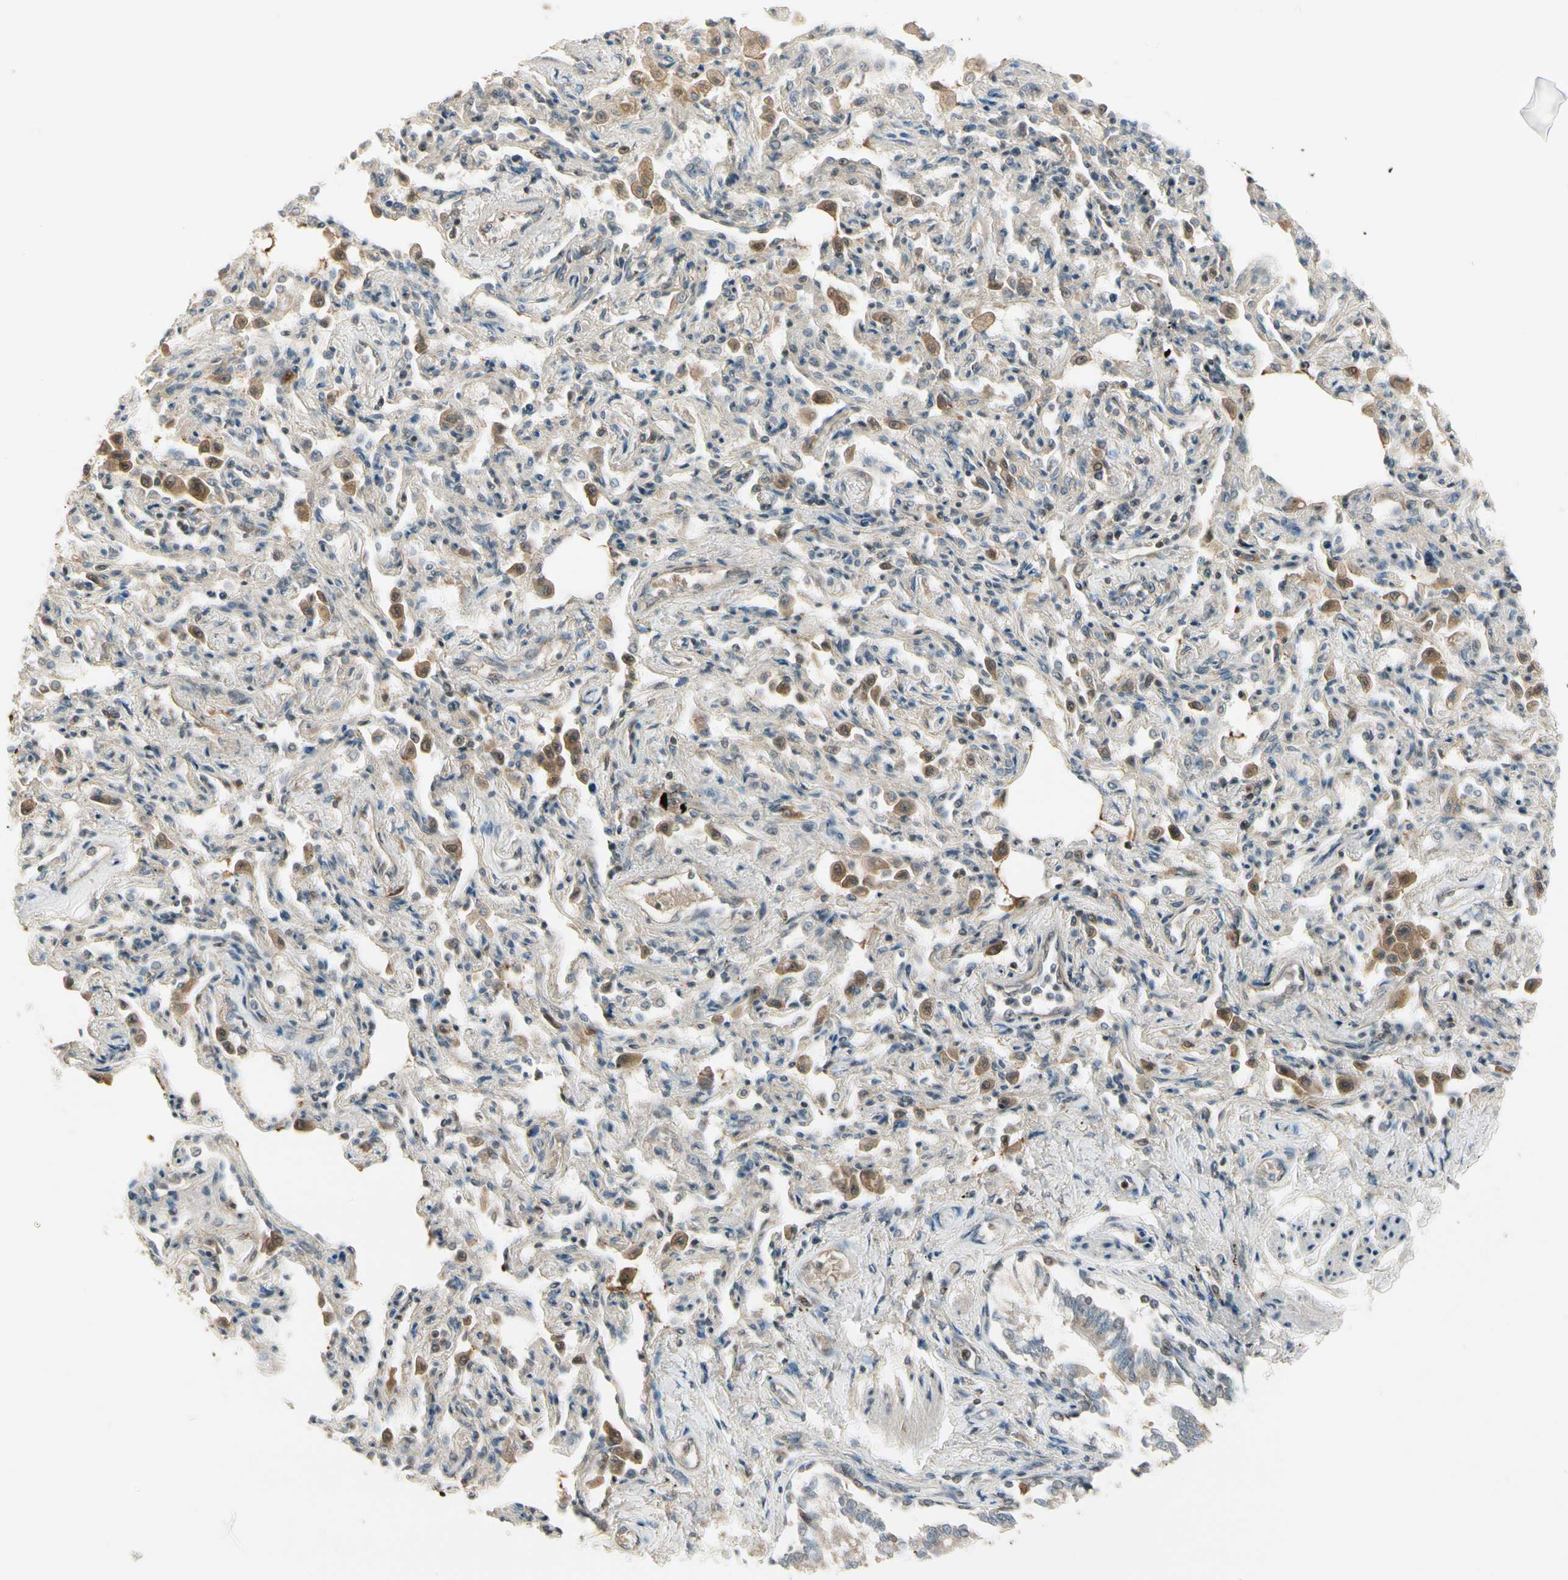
{"staining": {"intensity": "weak", "quantity": ">75%", "location": "cytoplasmic/membranous"}, "tissue": "bronchus", "cell_type": "Respiratory epithelial cells", "image_type": "normal", "snomed": [{"axis": "morphology", "description": "Normal tissue, NOS"}, {"axis": "topography", "description": "Lung"}], "caption": "Protein staining of benign bronchus exhibits weak cytoplasmic/membranous expression in about >75% of respiratory epithelial cells. (DAB IHC, brown staining for protein, blue staining for nuclei).", "gene": "ICAM5", "patient": {"sex": "male", "age": 64}}